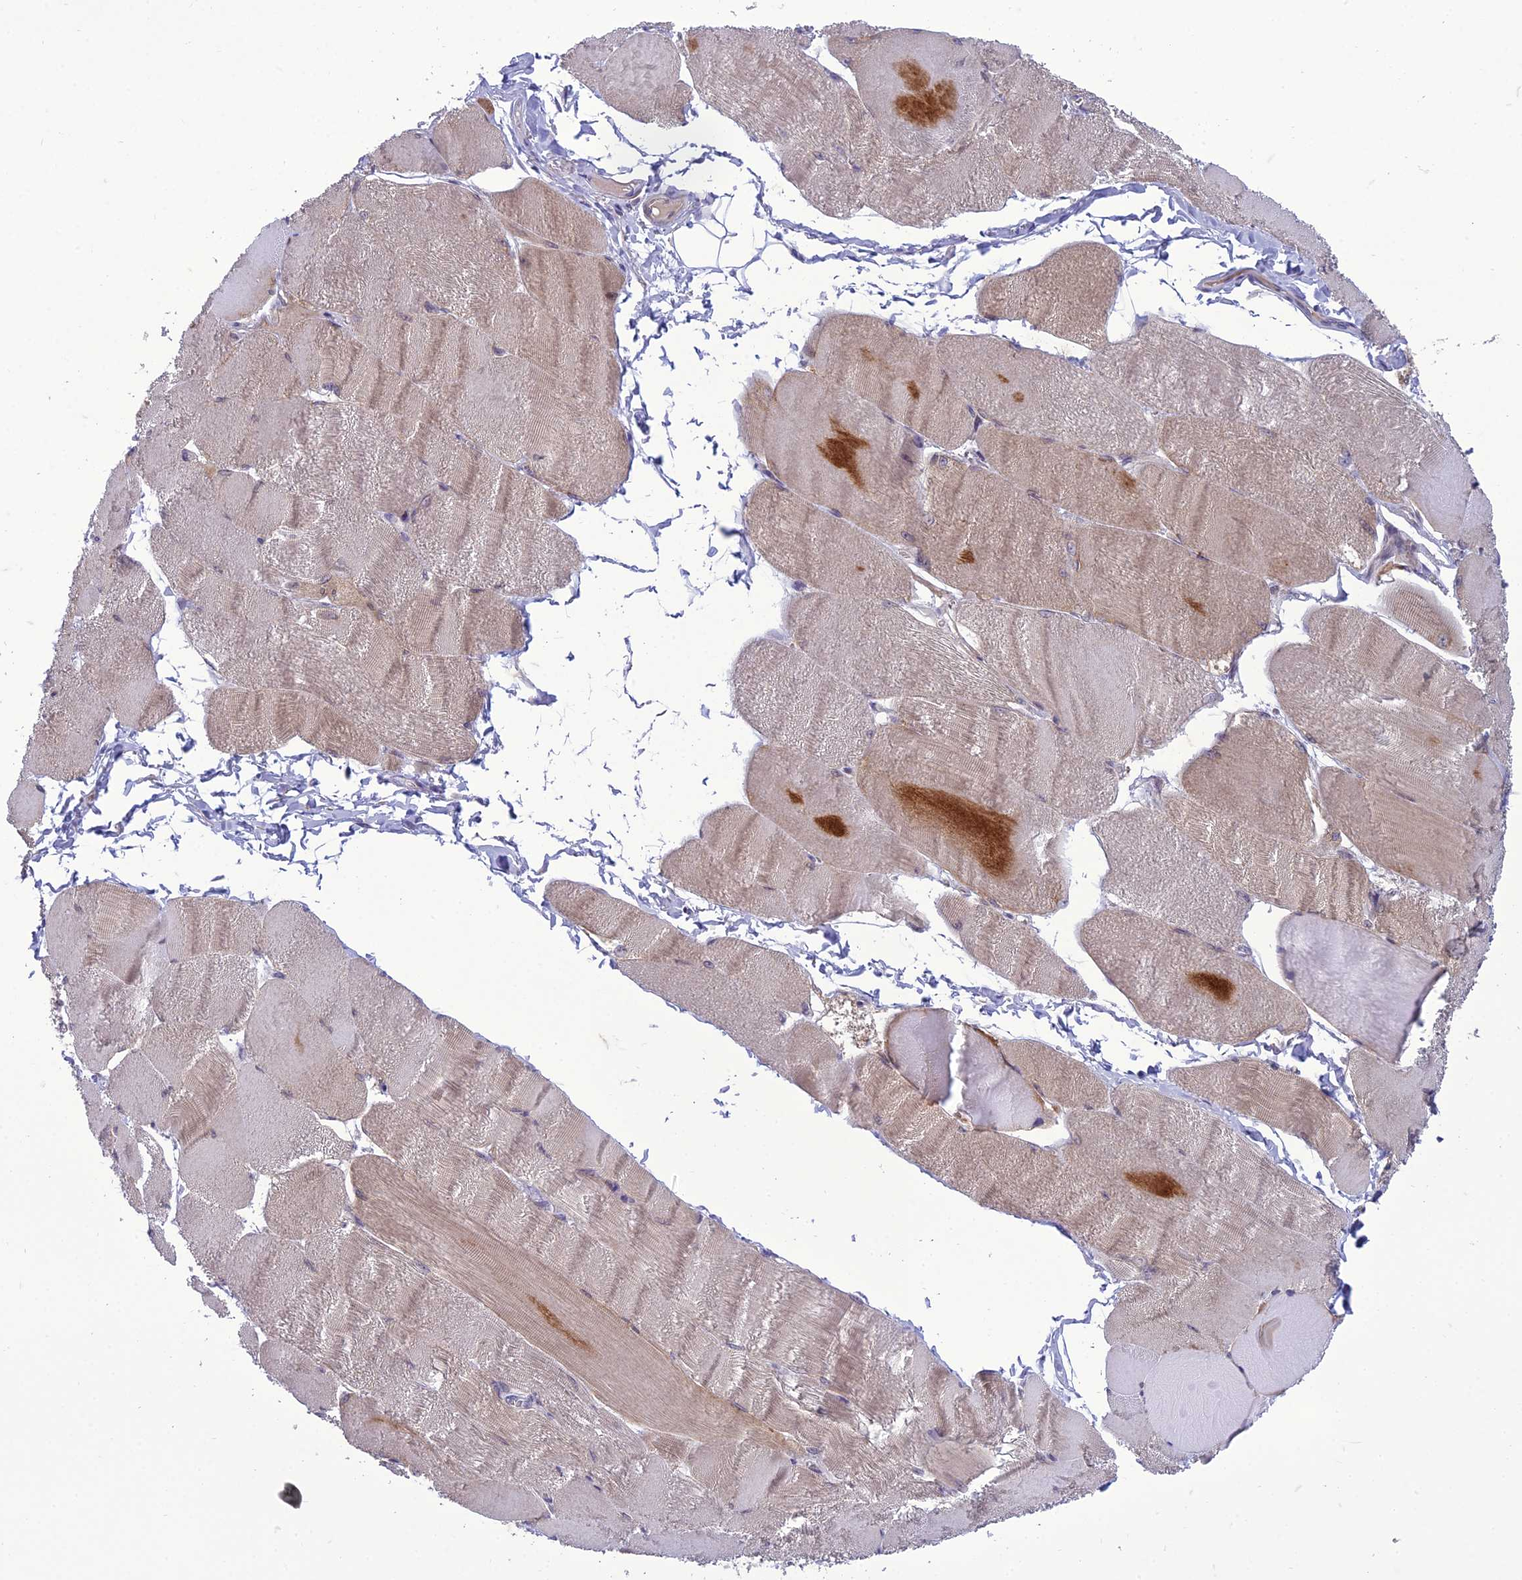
{"staining": {"intensity": "strong", "quantity": "<25%", "location": "cytoplasmic/membranous"}, "tissue": "skeletal muscle", "cell_type": "Myocytes", "image_type": "normal", "snomed": [{"axis": "morphology", "description": "Normal tissue, NOS"}, {"axis": "morphology", "description": "Basal cell carcinoma"}, {"axis": "topography", "description": "Skeletal muscle"}], "caption": "Immunohistochemical staining of unremarkable human skeletal muscle reveals strong cytoplasmic/membranous protein staining in approximately <25% of myocytes. Nuclei are stained in blue.", "gene": "ANKS4B", "patient": {"sex": "female", "age": 64}}